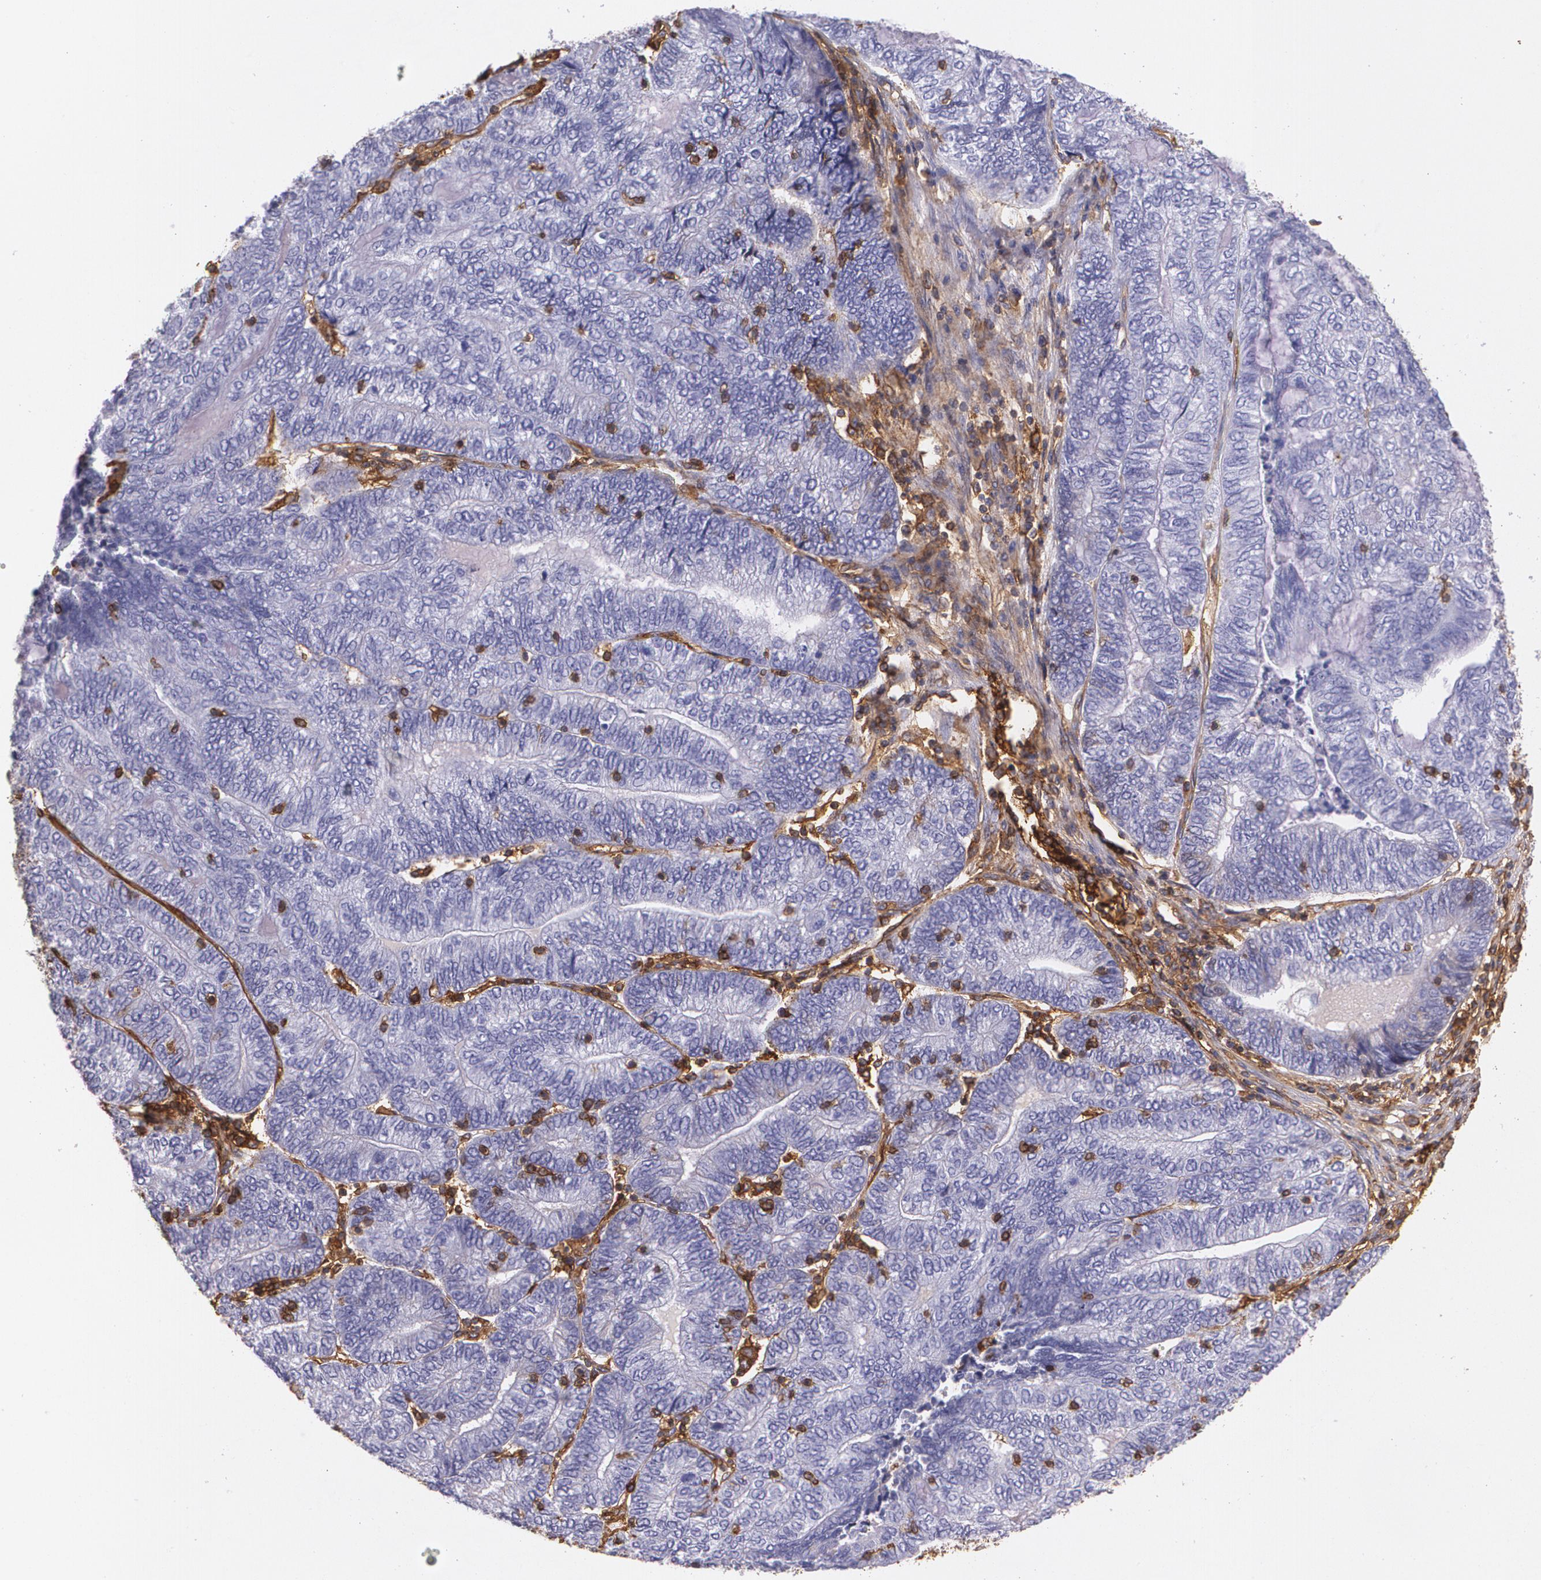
{"staining": {"intensity": "negative", "quantity": "none", "location": "none"}, "tissue": "endometrial cancer", "cell_type": "Tumor cells", "image_type": "cancer", "snomed": [{"axis": "morphology", "description": "Adenocarcinoma, NOS"}, {"axis": "topography", "description": "Uterus"}, {"axis": "topography", "description": "Endometrium"}], "caption": "Endometrial cancer was stained to show a protein in brown. There is no significant positivity in tumor cells. (DAB (3,3'-diaminobenzidine) immunohistochemistry (IHC), high magnification).", "gene": "B2M", "patient": {"sex": "female", "age": 70}}